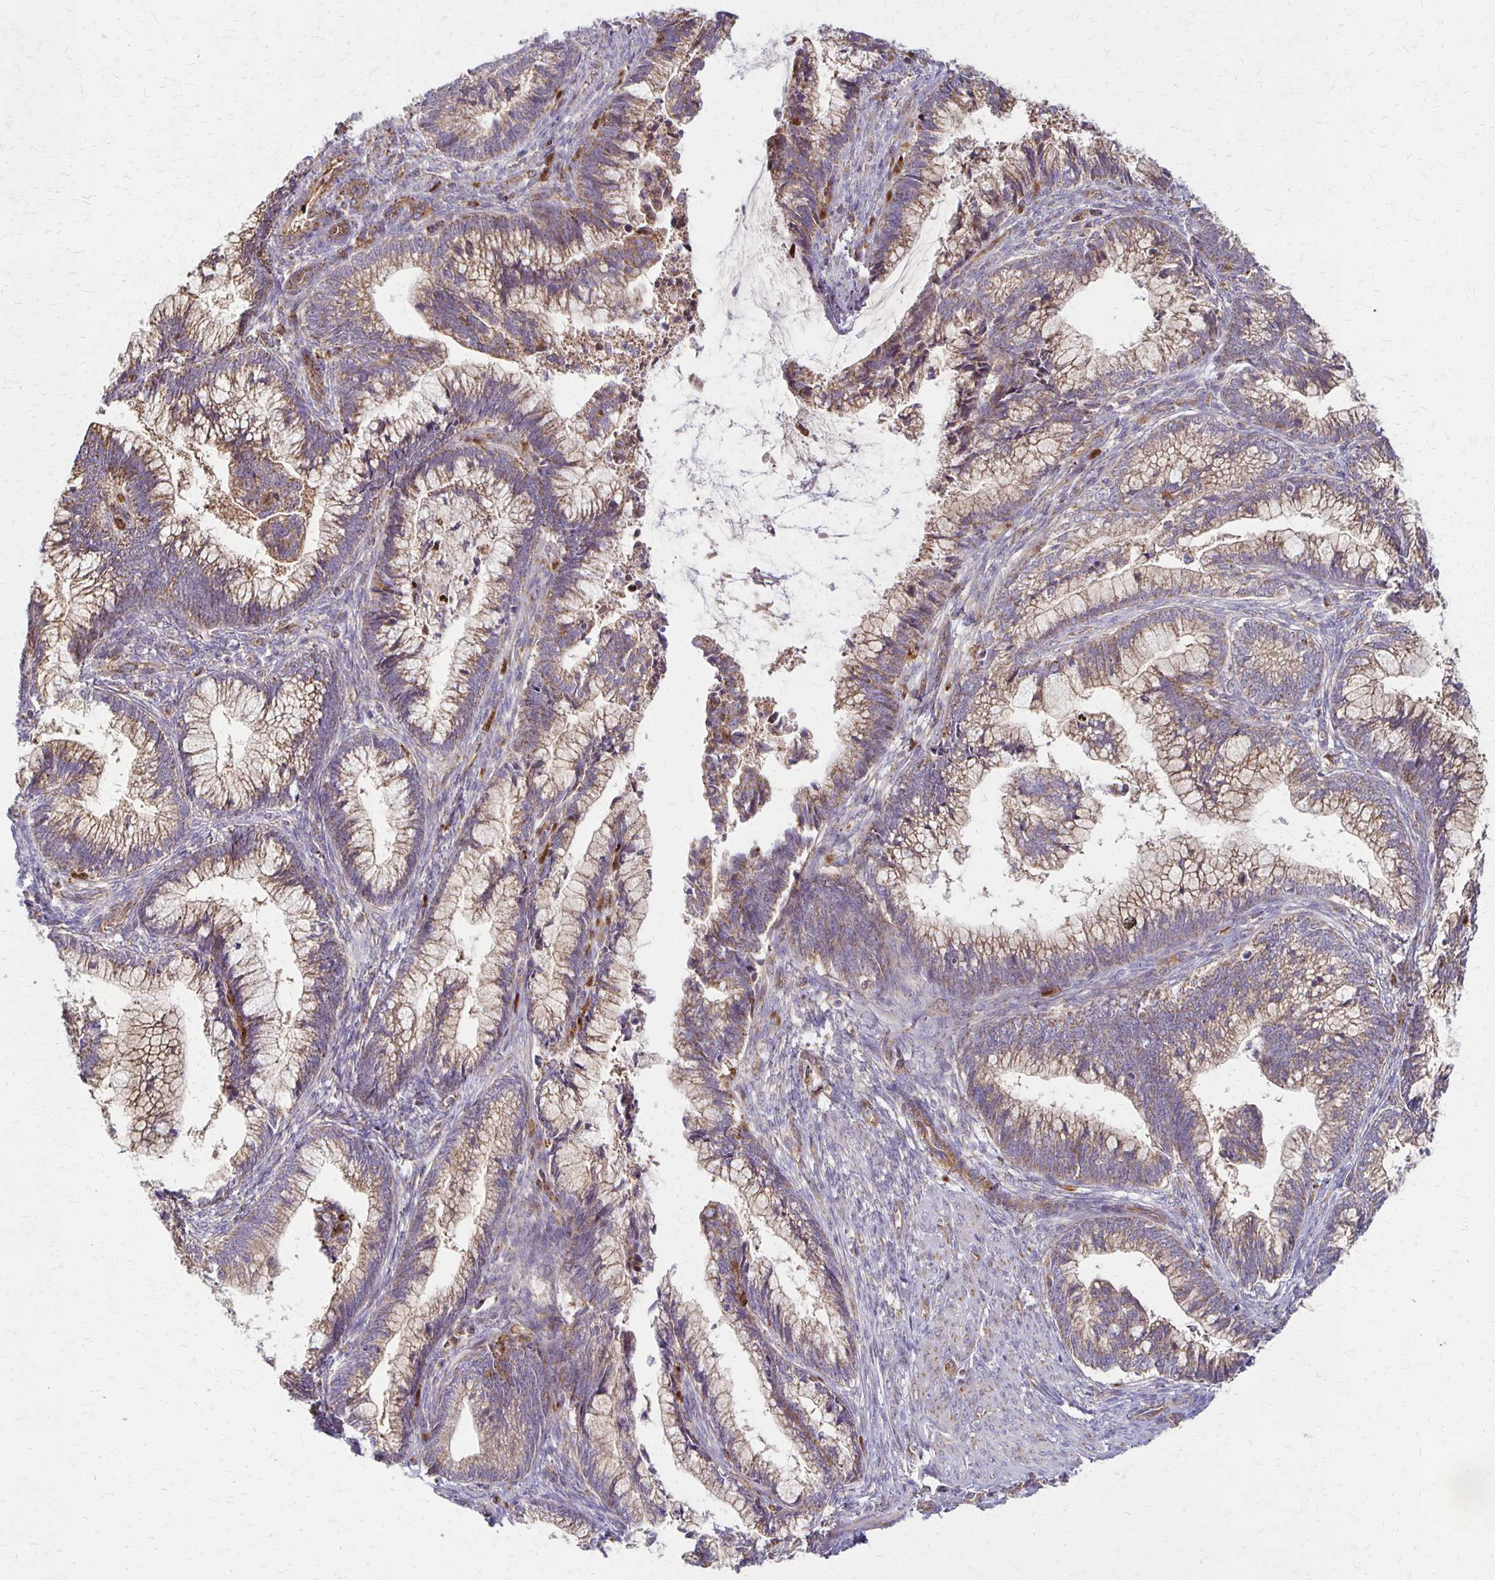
{"staining": {"intensity": "moderate", "quantity": "25%-75%", "location": "cytoplasmic/membranous"}, "tissue": "cervical cancer", "cell_type": "Tumor cells", "image_type": "cancer", "snomed": [{"axis": "morphology", "description": "Adenocarcinoma, NOS"}, {"axis": "topography", "description": "Cervix"}], "caption": "Immunohistochemistry (IHC) histopathology image of neoplastic tissue: human cervical adenocarcinoma stained using immunohistochemistry (IHC) exhibits medium levels of moderate protein expression localized specifically in the cytoplasmic/membranous of tumor cells, appearing as a cytoplasmic/membranous brown color.", "gene": "EIF4EBP2", "patient": {"sex": "female", "age": 44}}